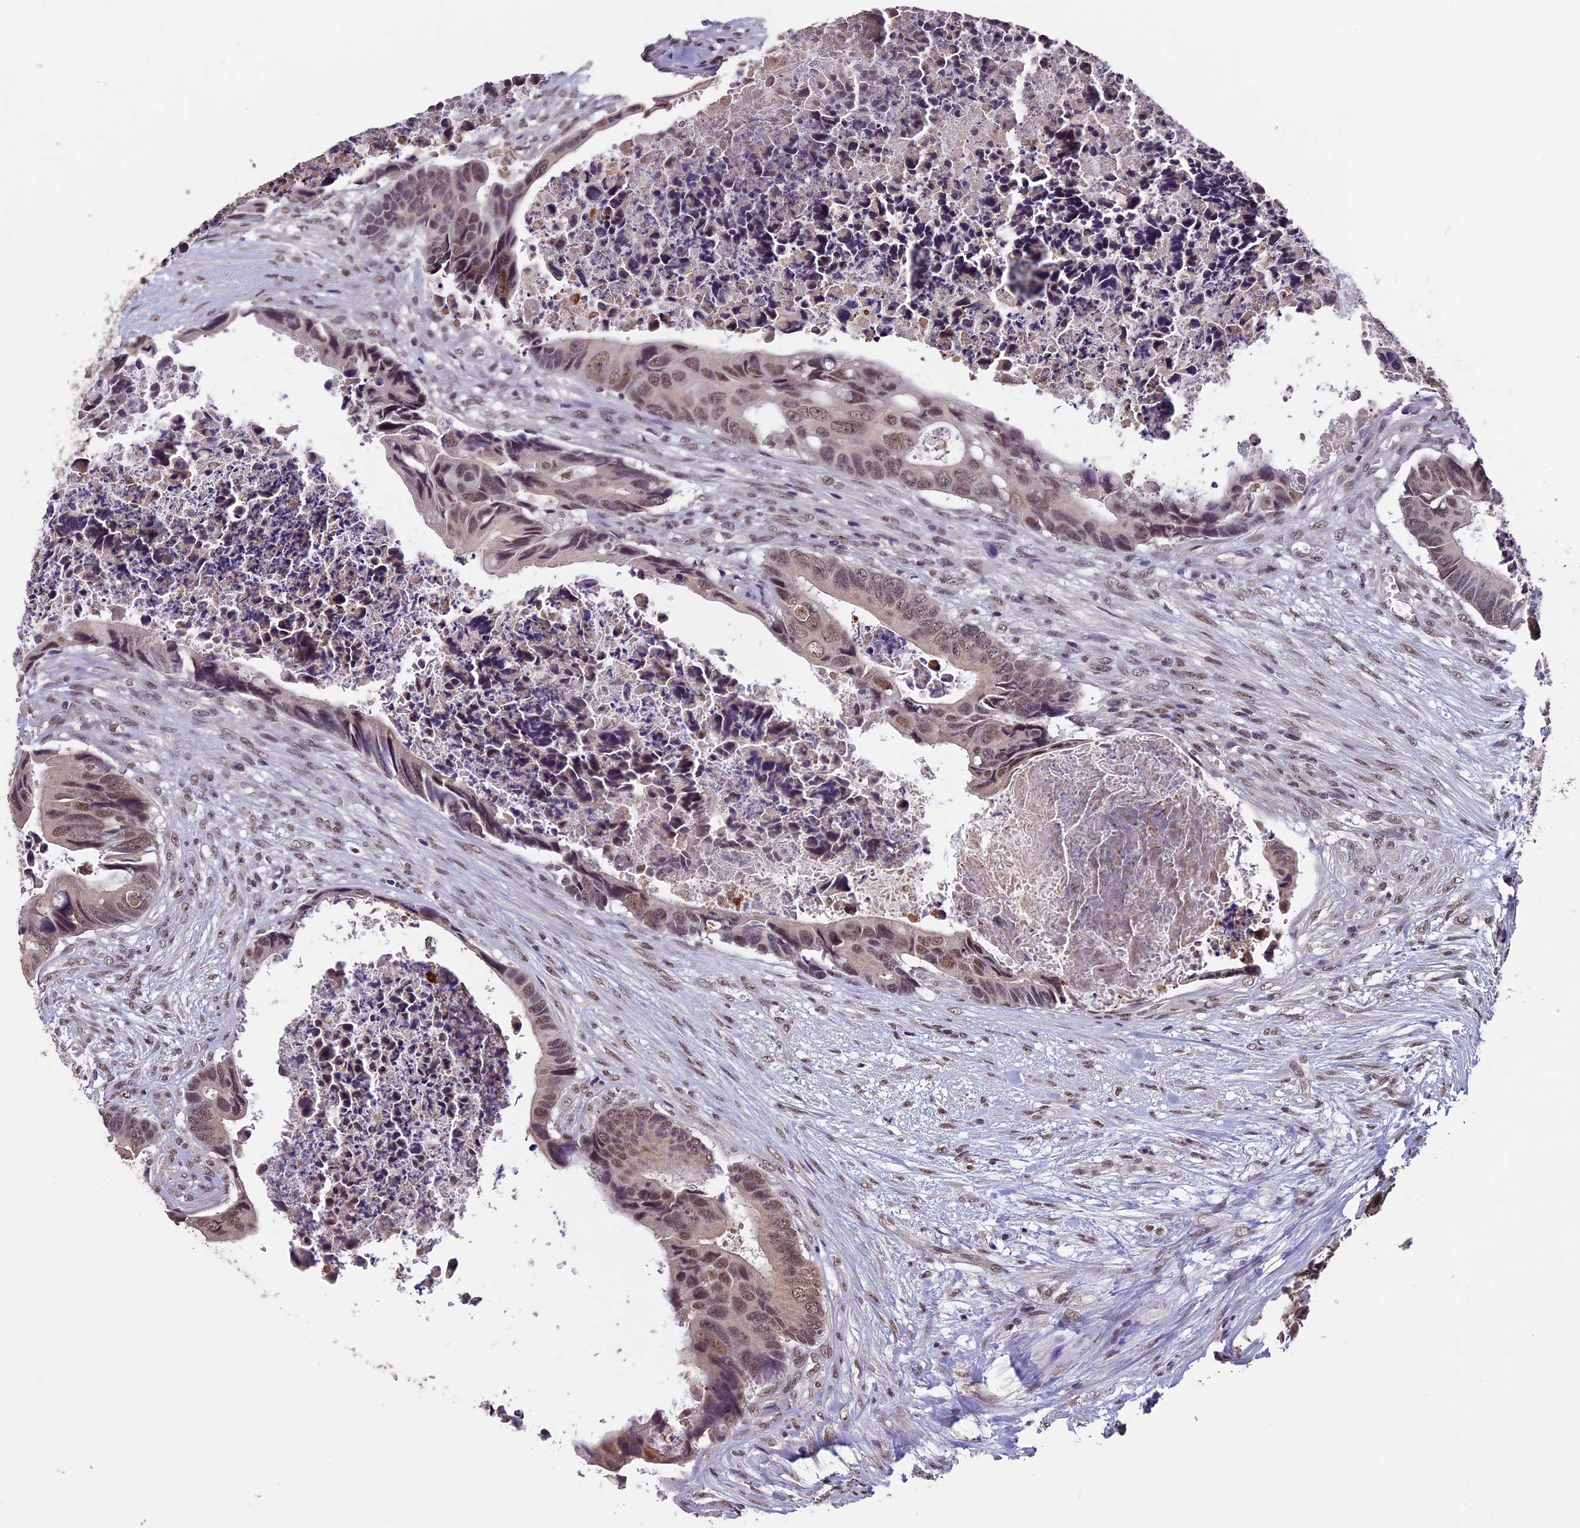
{"staining": {"intensity": "moderate", "quantity": ">75%", "location": "cytoplasmic/membranous,nuclear"}, "tissue": "colorectal cancer", "cell_type": "Tumor cells", "image_type": "cancer", "snomed": [{"axis": "morphology", "description": "Adenocarcinoma, NOS"}, {"axis": "topography", "description": "Rectum"}], "caption": "A brown stain shows moderate cytoplasmic/membranous and nuclear positivity of a protein in adenocarcinoma (colorectal) tumor cells. Immunohistochemistry (ihc) stains the protein of interest in brown and the nuclei are stained blue.", "gene": "RNF40", "patient": {"sex": "female", "age": 78}}